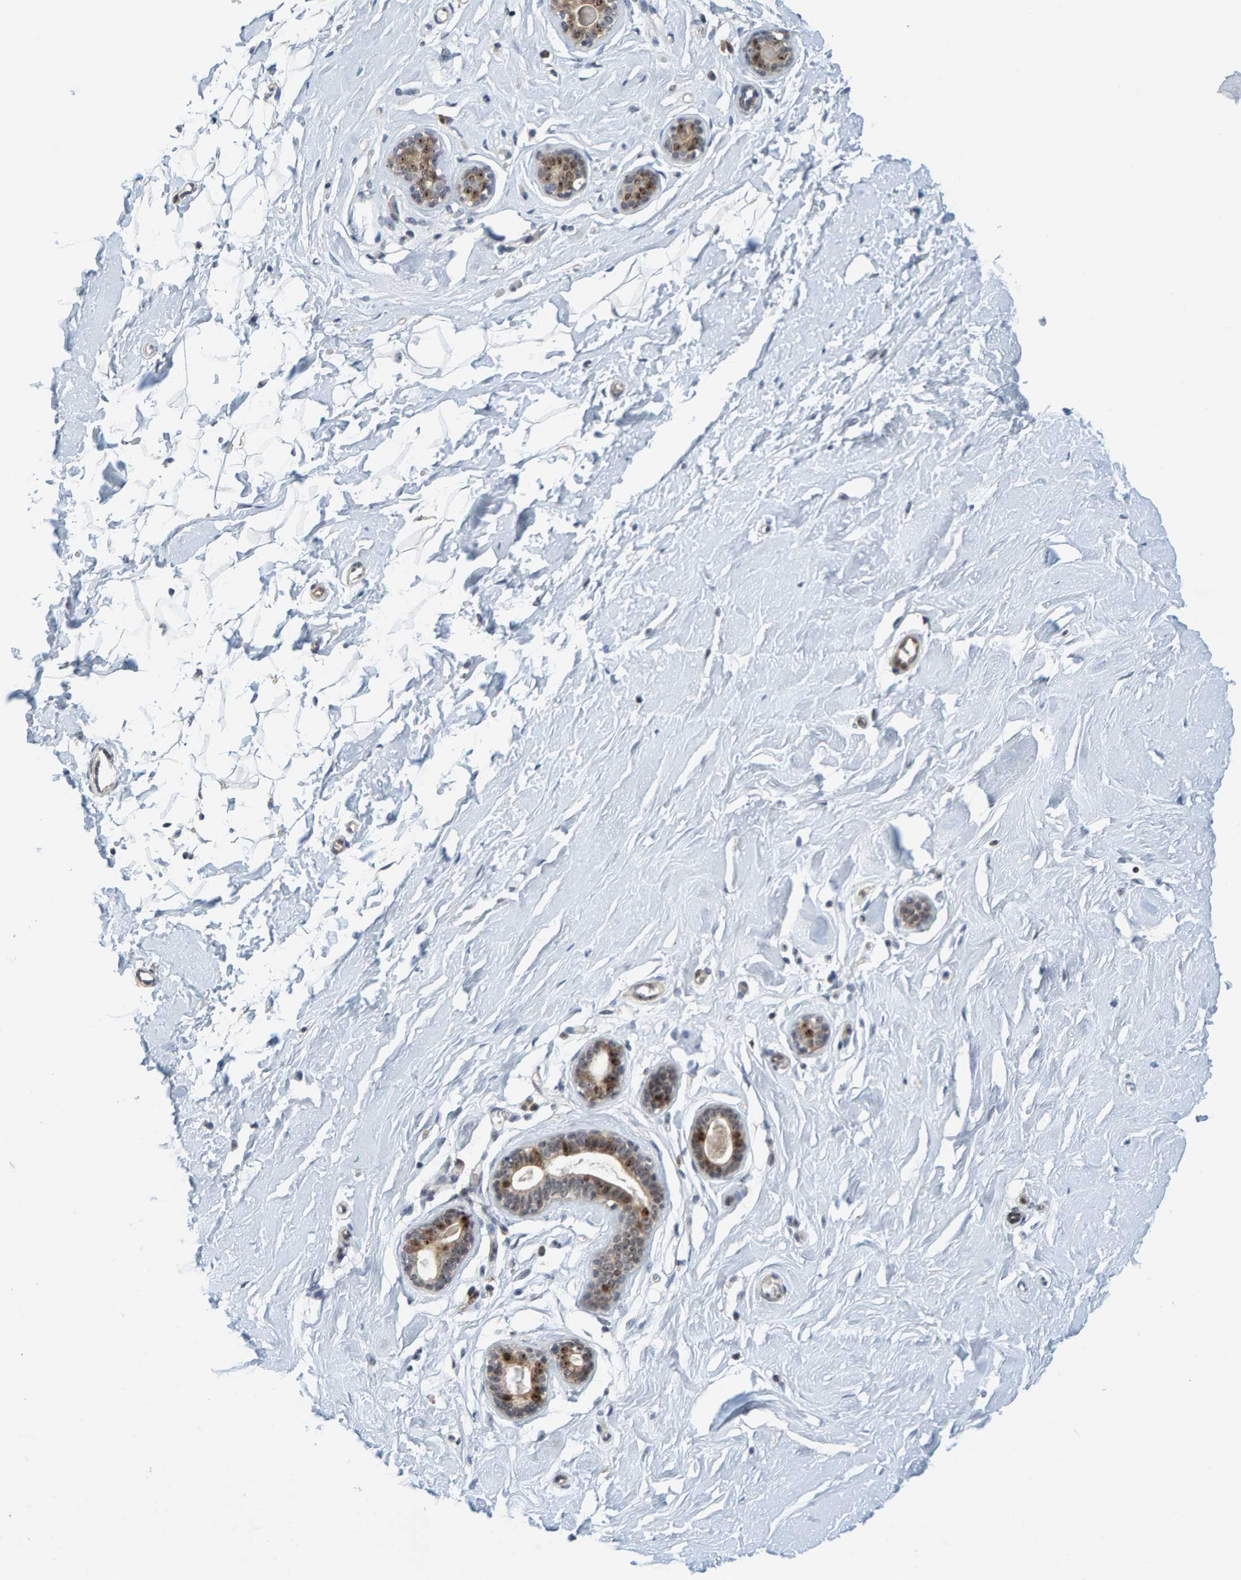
{"staining": {"intensity": "negative", "quantity": "none", "location": "none"}, "tissue": "breast", "cell_type": "Adipocytes", "image_type": "normal", "snomed": [{"axis": "morphology", "description": "Normal tissue, NOS"}, {"axis": "topography", "description": "Breast"}], "caption": "High power microscopy micrograph of an IHC image of benign breast, revealing no significant positivity in adipocytes.", "gene": "POLR1E", "patient": {"sex": "female", "age": 23}}